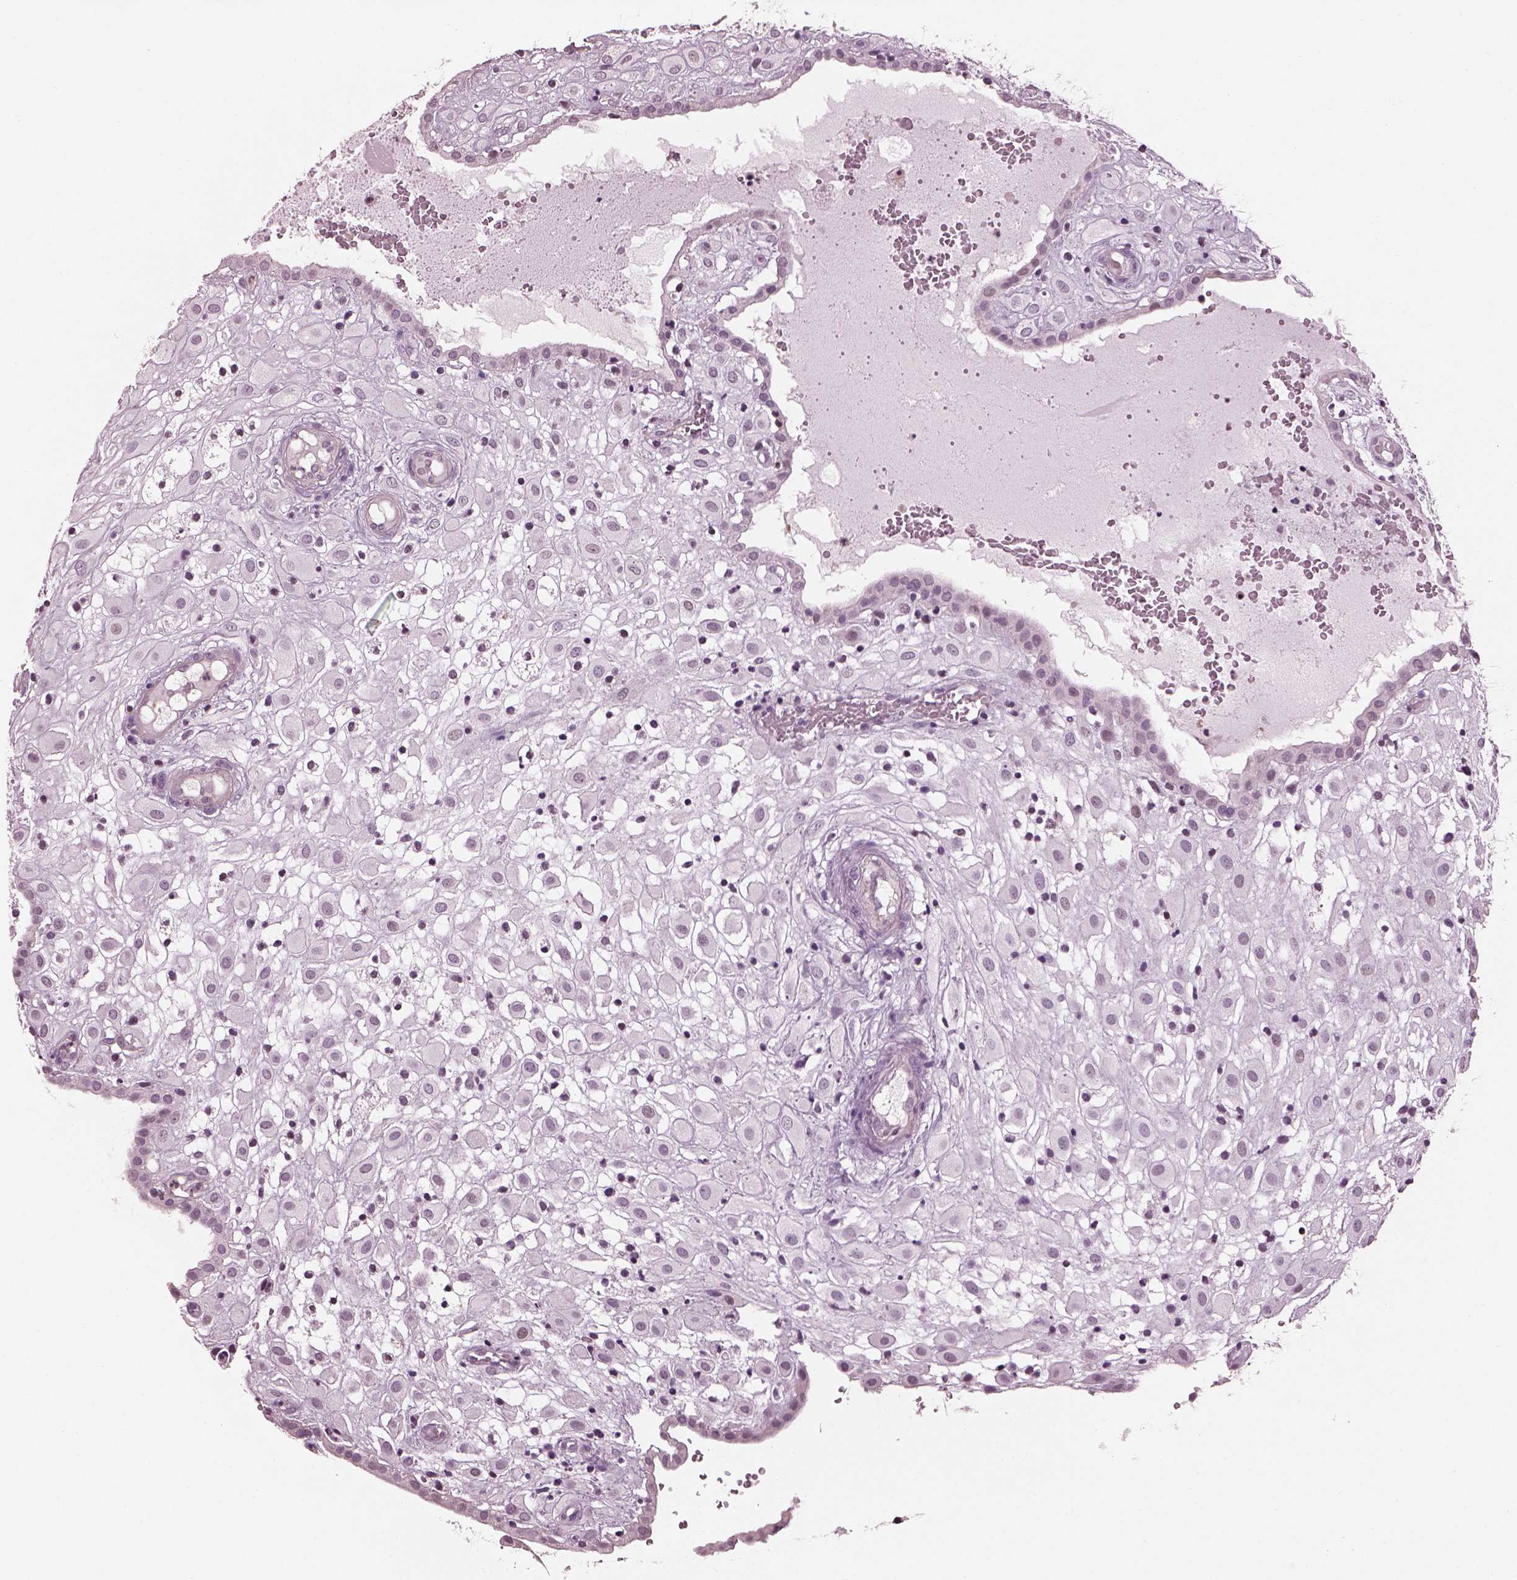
{"staining": {"intensity": "negative", "quantity": "none", "location": "none"}, "tissue": "placenta", "cell_type": "Decidual cells", "image_type": "normal", "snomed": [{"axis": "morphology", "description": "Normal tissue, NOS"}, {"axis": "topography", "description": "Placenta"}], "caption": "An immunohistochemistry (IHC) photomicrograph of unremarkable placenta is shown. There is no staining in decidual cells of placenta.", "gene": "BFSP1", "patient": {"sex": "female", "age": 24}}